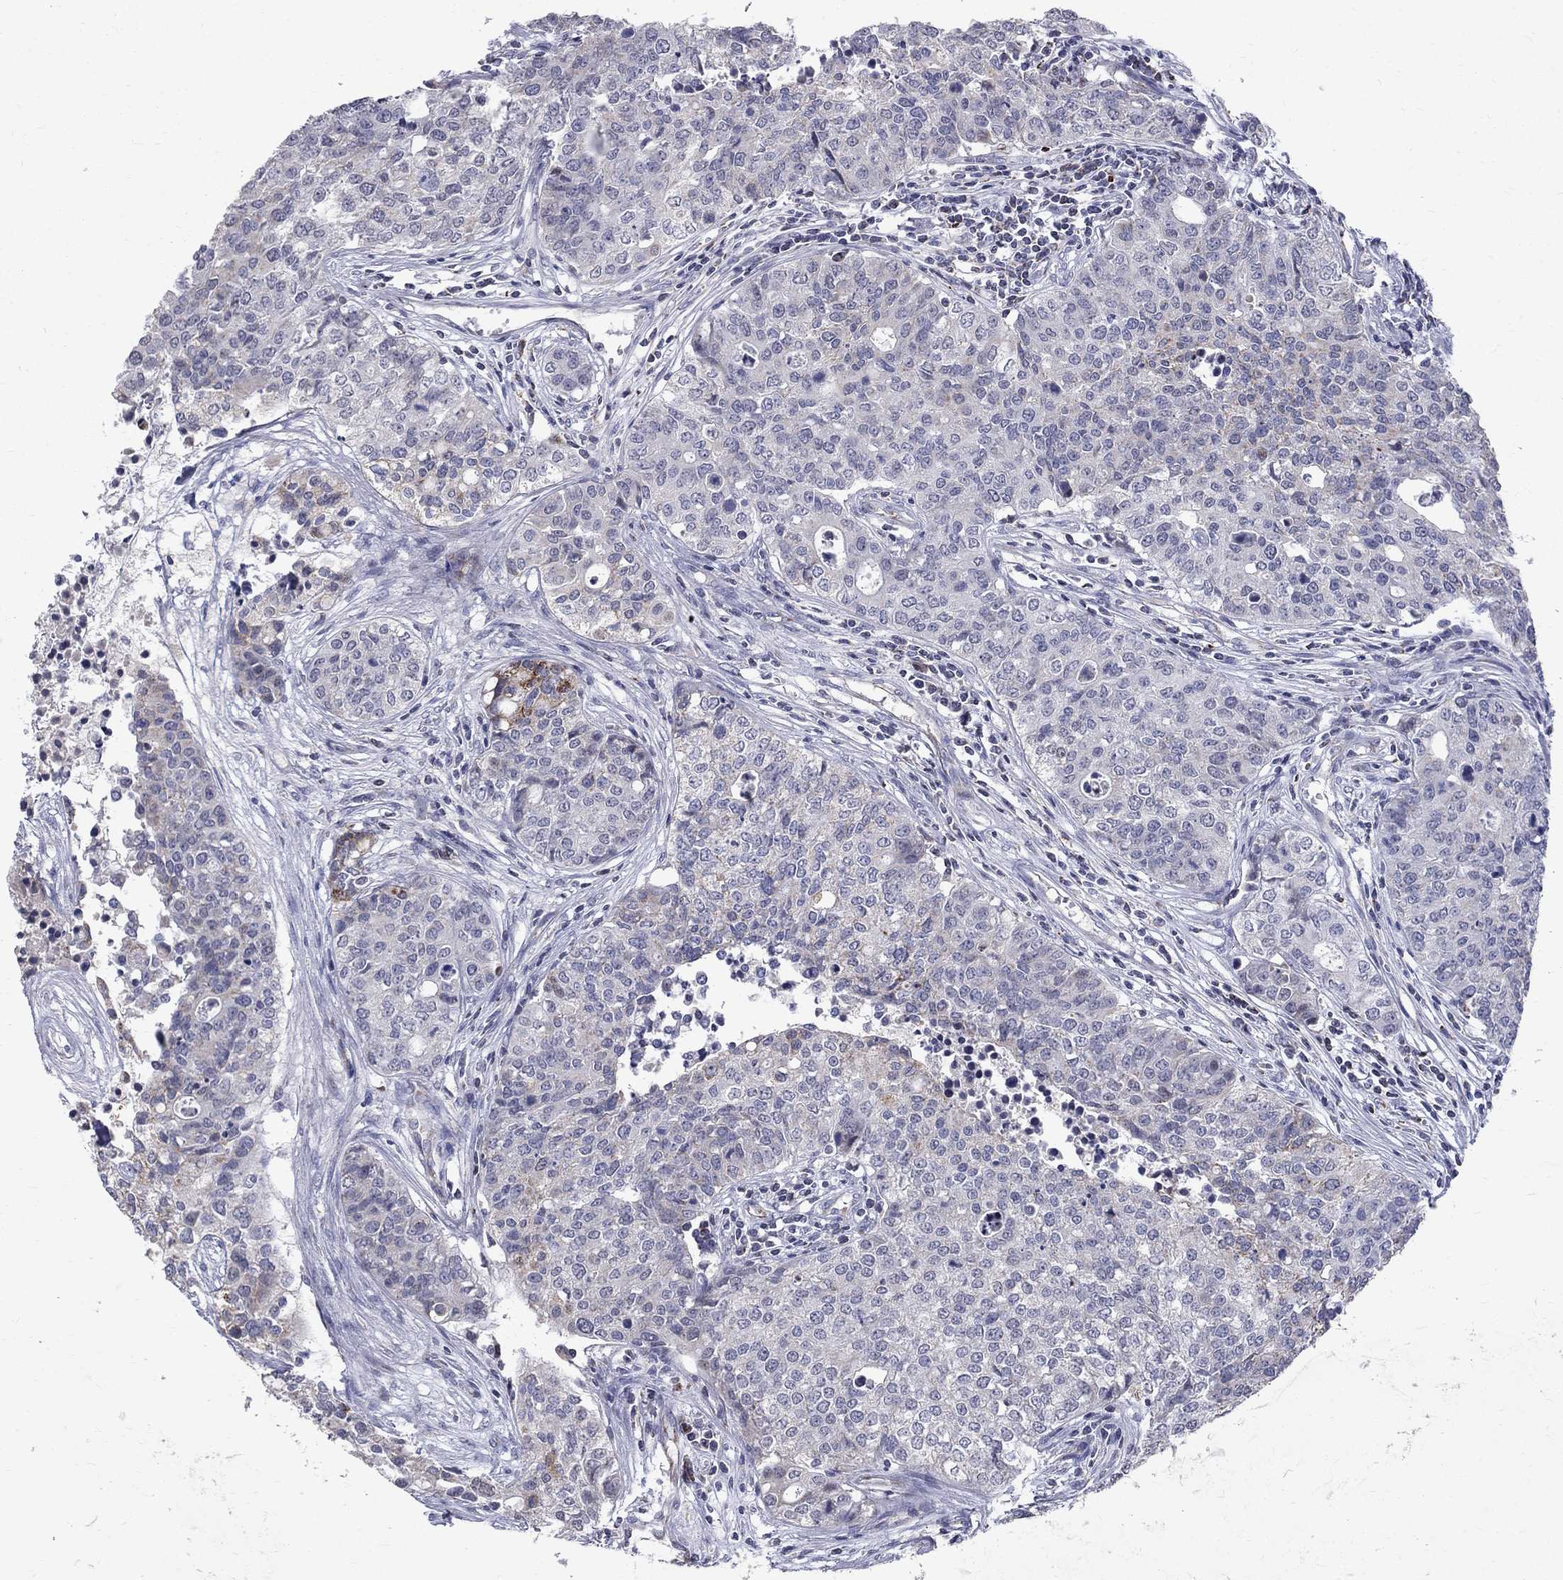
{"staining": {"intensity": "negative", "quantity": "none", "location": "none"}, "tissue": "carcinoid", "cell_type": "Tumor cells", "image_type": "cancer", "snomed": [{"axis": "morphology", "description": "Carcinoid, malignant, NOS"}, {"axis": "topography", "description": "Colon"}], "caption": "Protein analysis of malignant carcinoid demonstrates no significant staining in tumor cells.", "gene": "SLC4A10", "patient": {"sex": "male", "age": 81}}